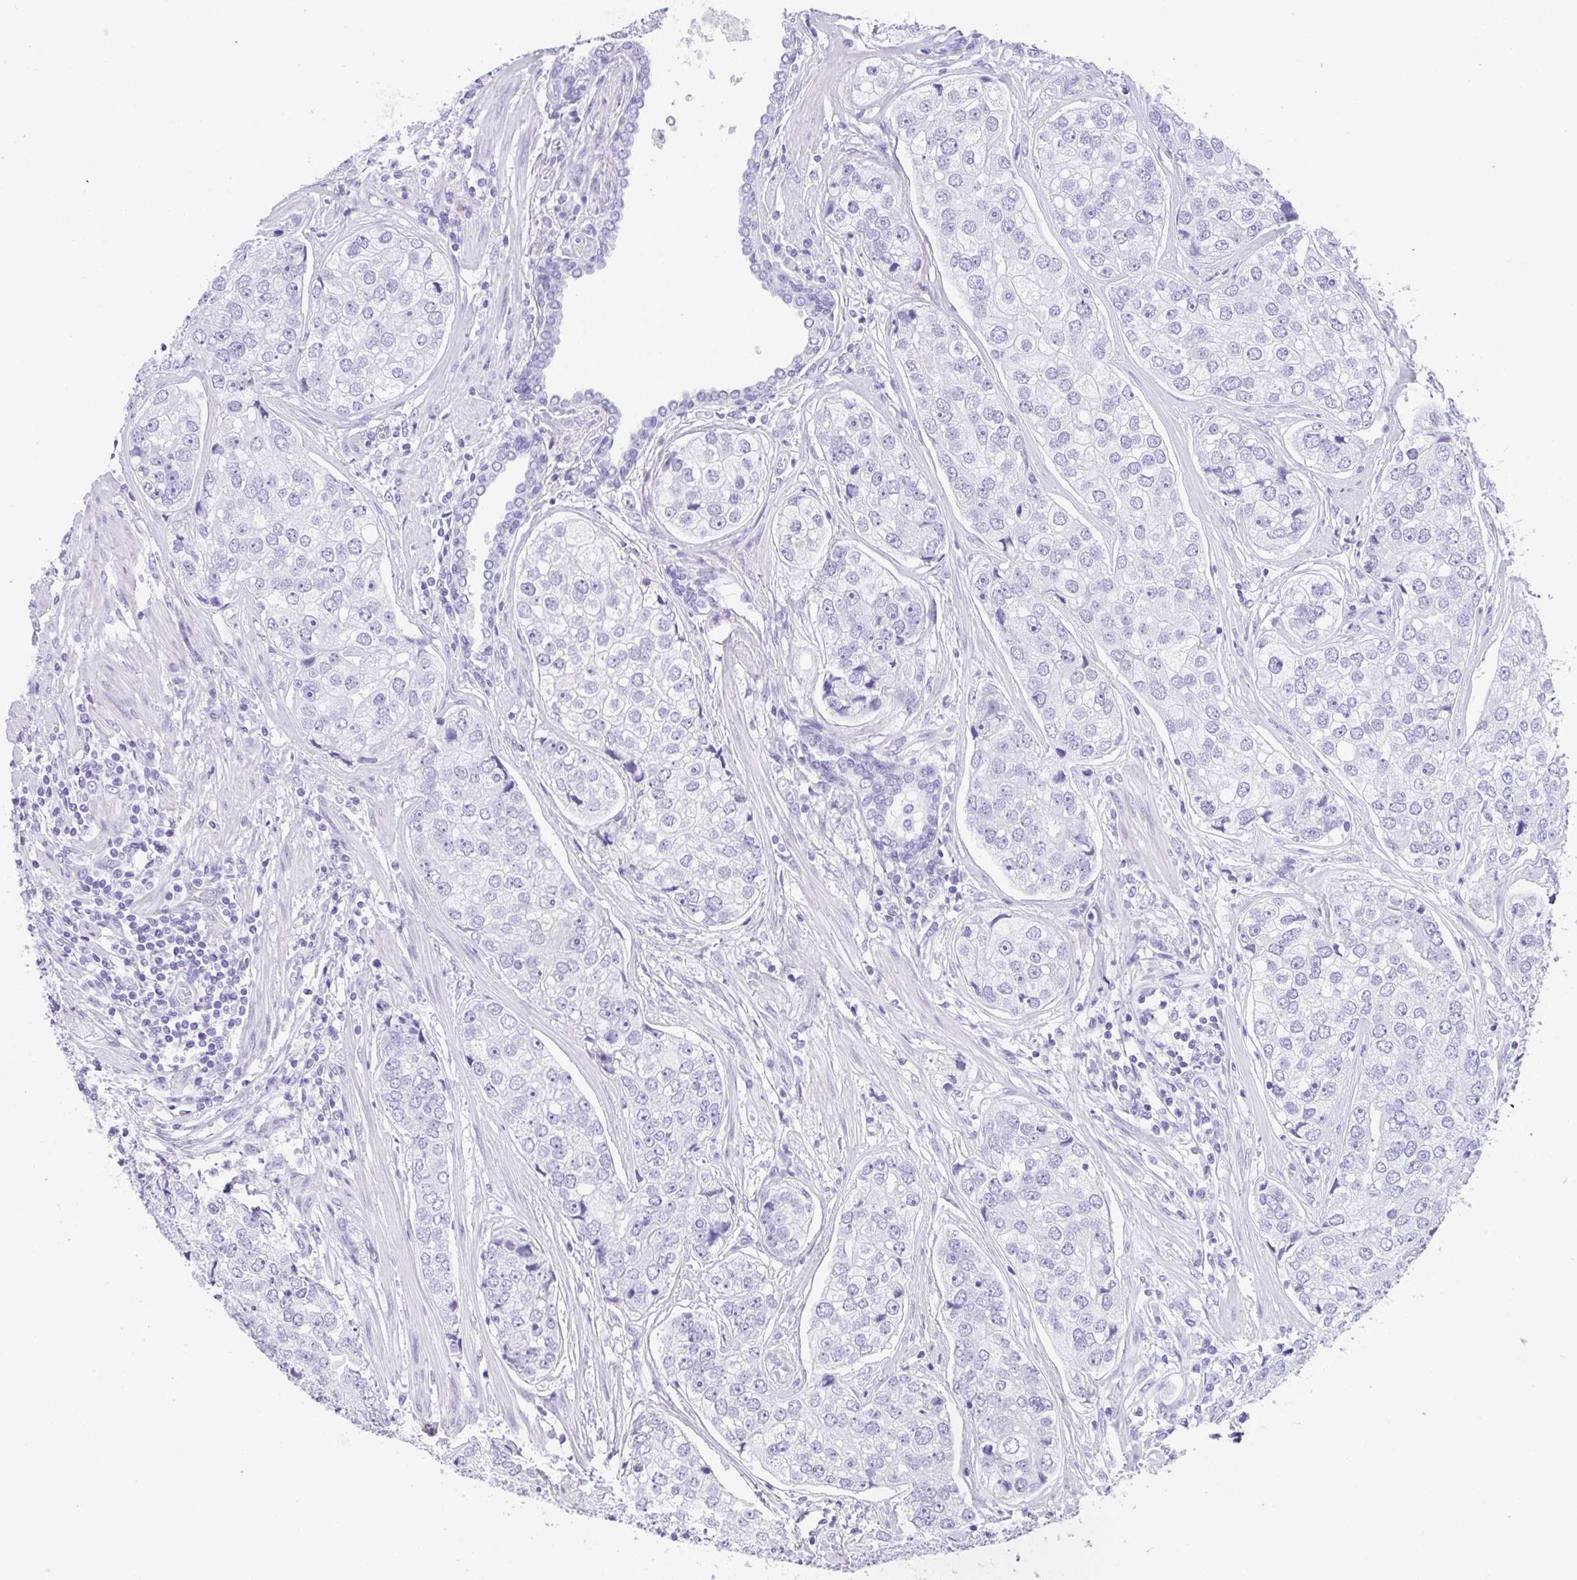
{"staining": {"intensity": "negative", "quantity": "none", "location": "none"}, "tissue": "prostate cancer", "cell_type": "Tumor cells", "image_type": "cancer", "snomed": [{"axis": "morphology", "description": "Adenocarcinoma, High grade"}, {"axis": "topography", "description": "Prostate"}], "caption": "Photomicrograph shows no protein positivity in tumor cells of adenocarcinoma (high-grade) (prostate) tissue.", "gene": "CPA1", "patient": {"sex": "male", "age": 60}}